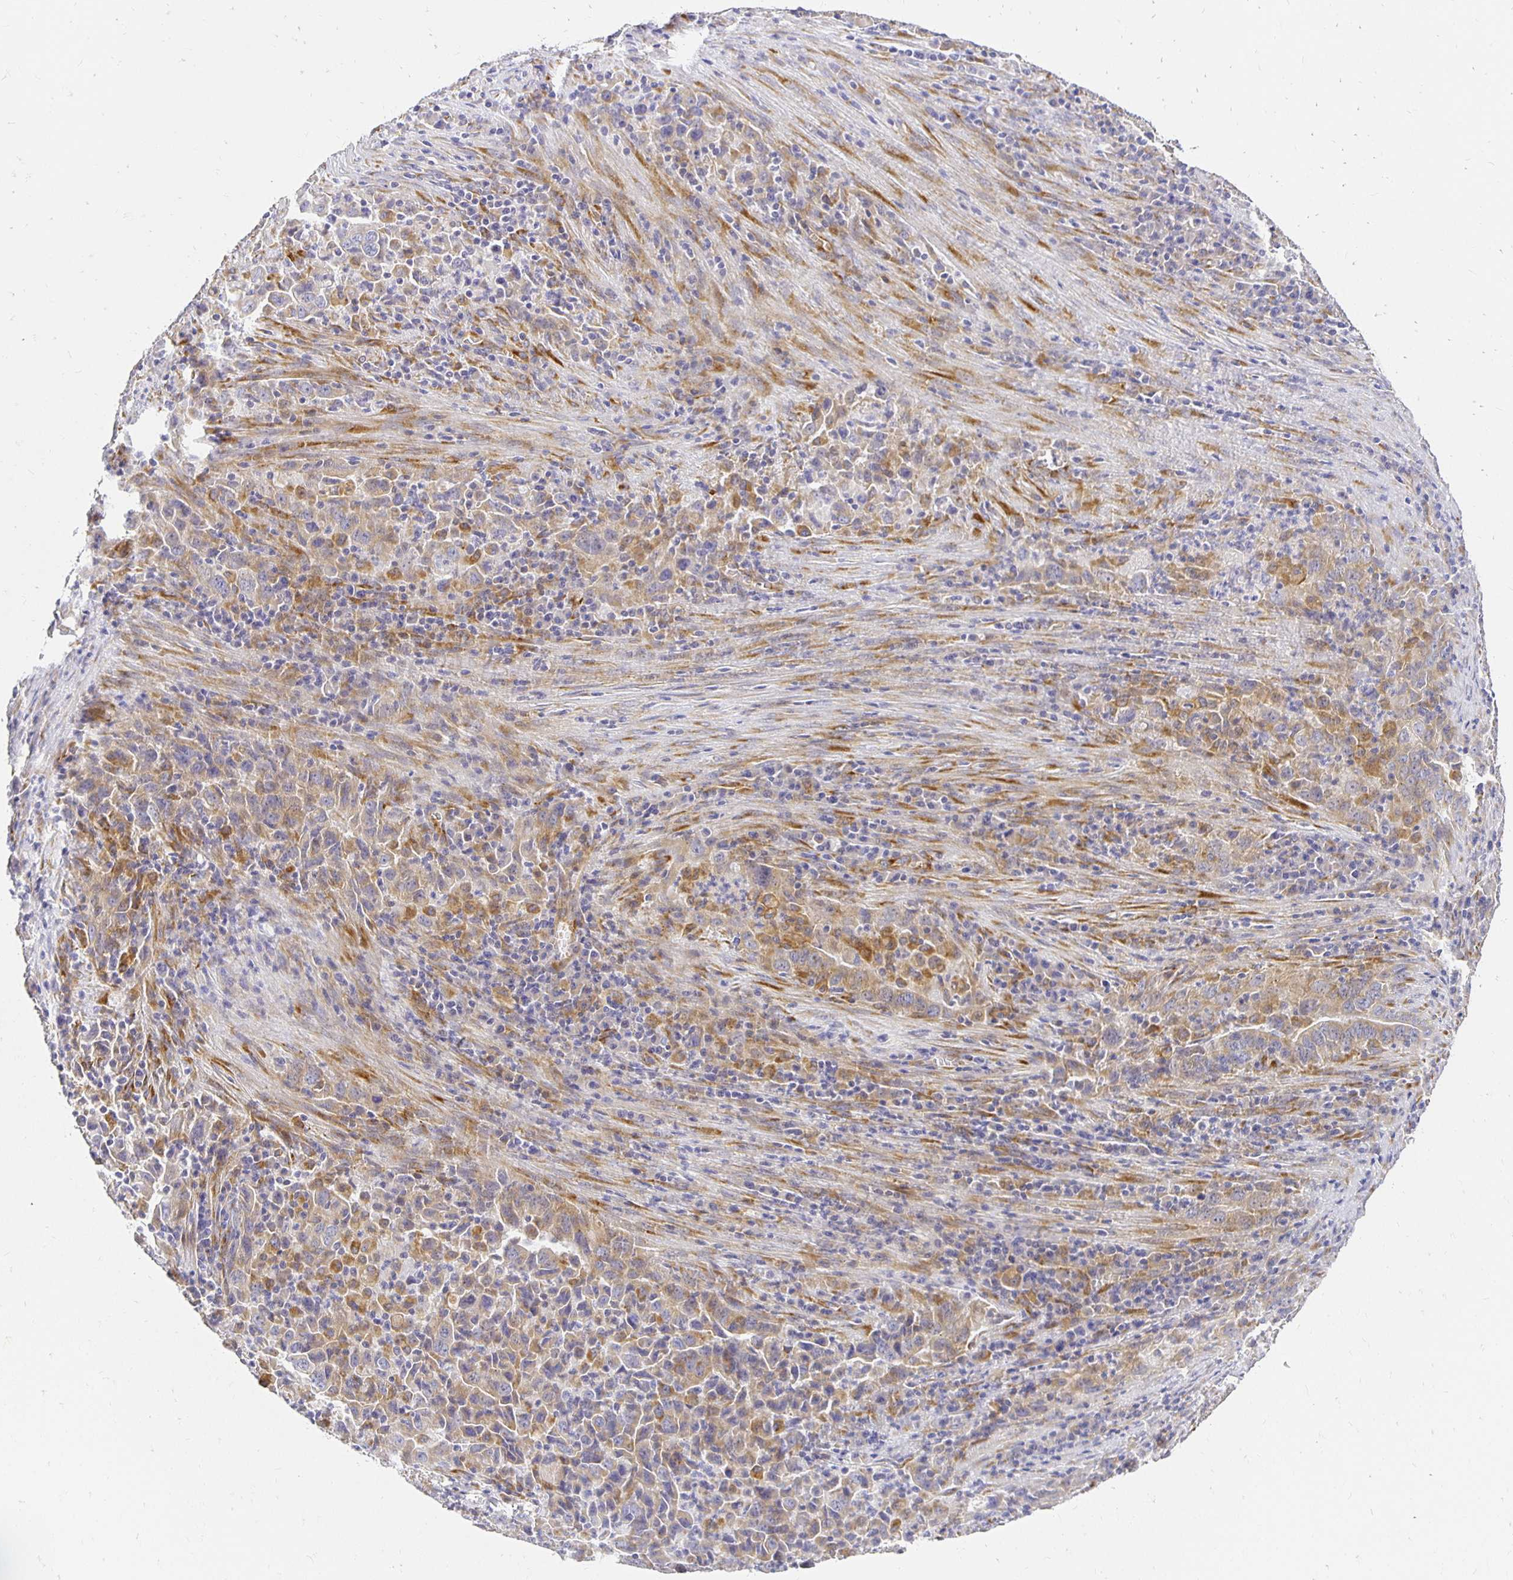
{"staining": {"intensity": "weak", "quantity": "<25%", "location": "cytoplasmic/membranous"}, "tissue": "lung cancer", "cell_type": "Tumor cells", "image_type": "cancer", "snomed": [{"axis": "morphology", "description": "Adenocarcinoma, NOS"}, {"axis": "topography", "description": "Lung"}], "caption": "This is an immunohistochemistry (IHC) image of adenocarcinoma (lung). There is no staining in tumor cells.", "gene": "PLOD1", "patient": {"sex": "male", "age": 67}}